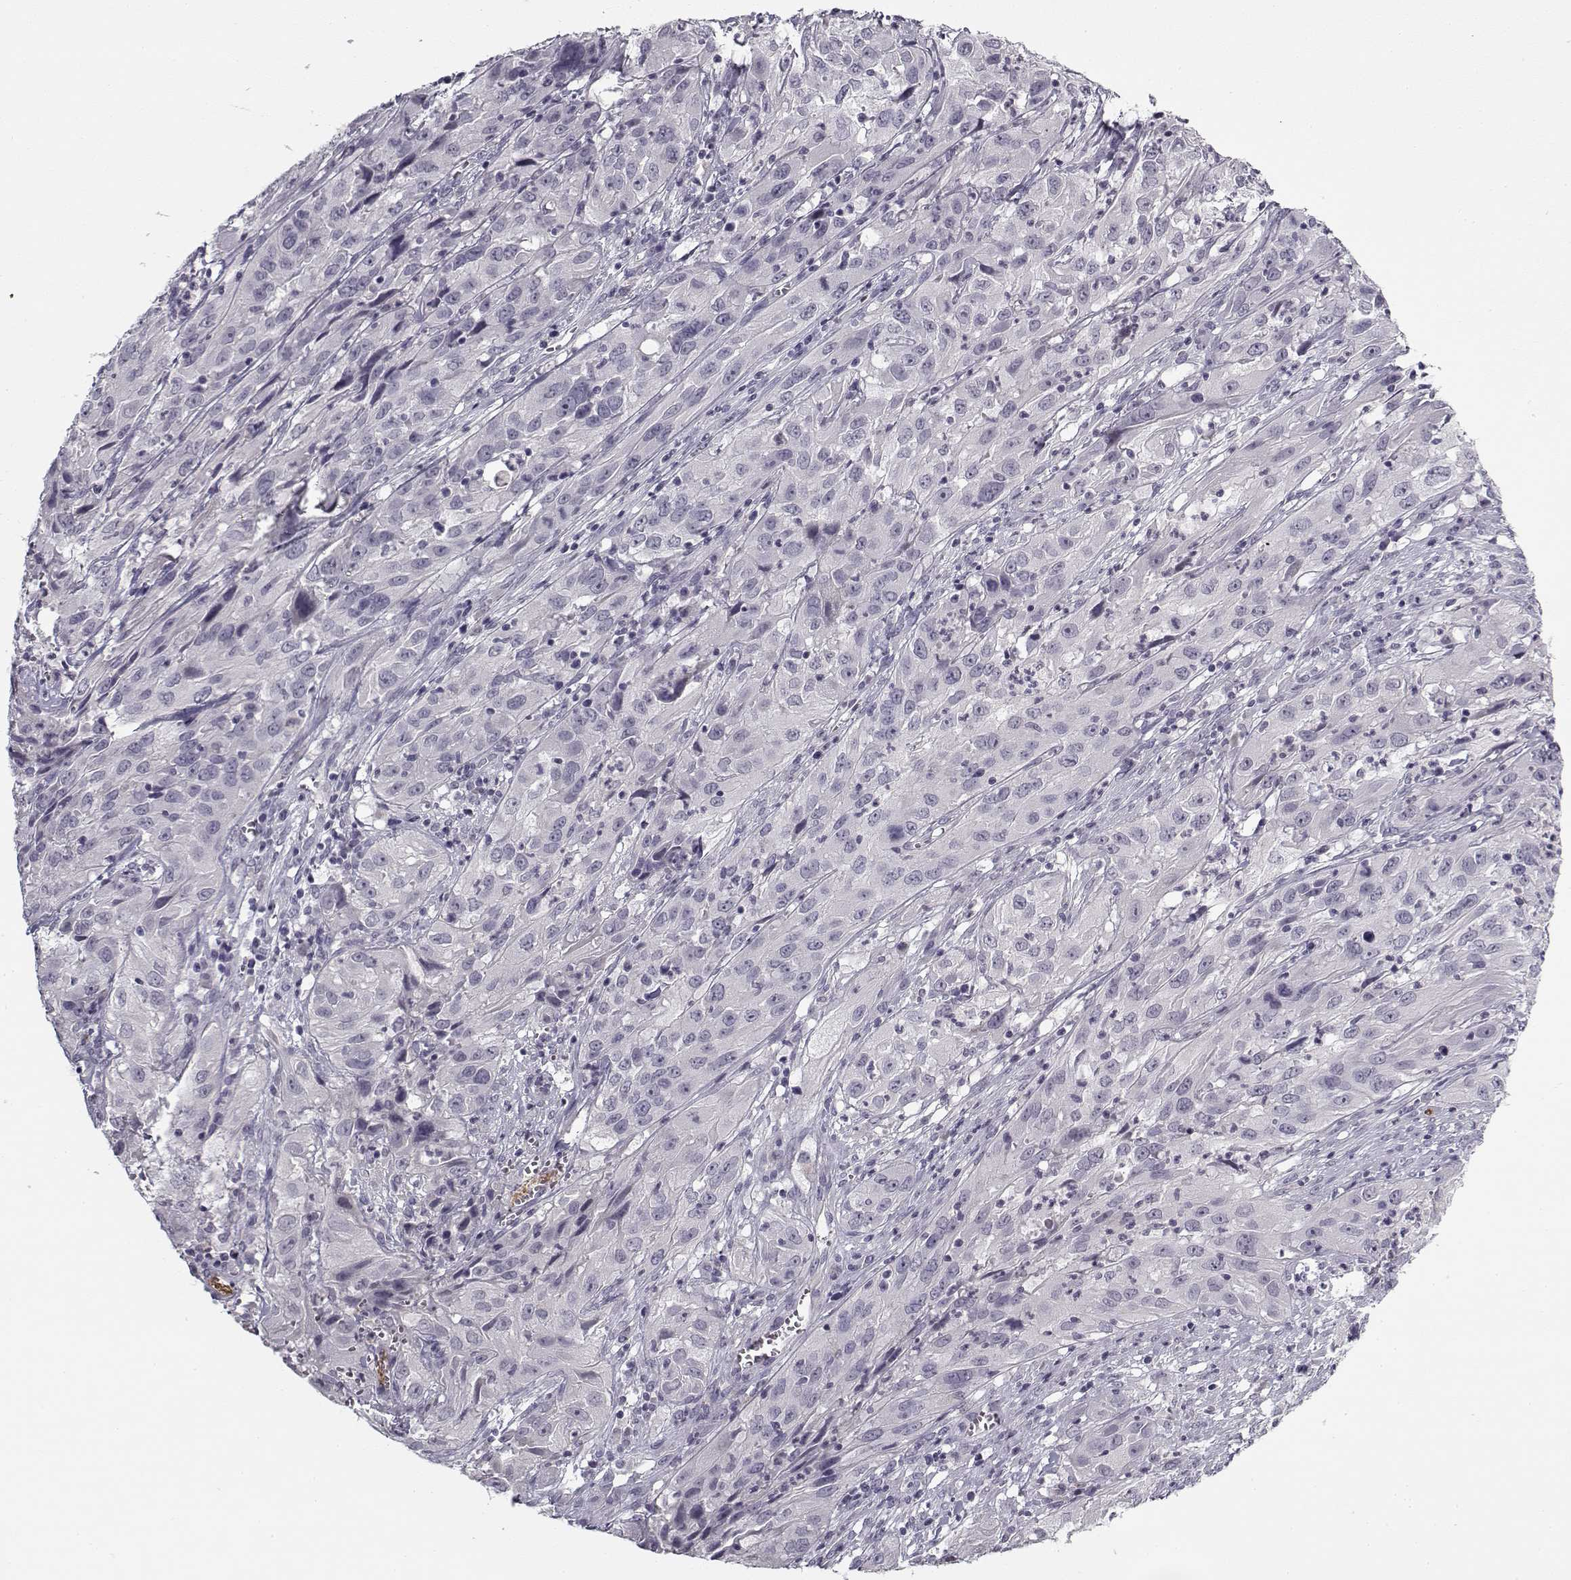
{"staining": {"intensity": "negative", "quantity": "none", "location": "none"}, "tissue": "cervical cancer", "cell_type": "Tumor cells", "image_type": "cancer", "snomed": [{"axis": "morphology", "description": "Squamous cell carcinoma, NOS"}, {"axis": "topography", "description": "Cervix"}], "caption": "Tumor cells are negative for brown protein staining in squamous cell carcinoma (cervical).", "gene": "SNCA", "patient": {"sex": "female", "age": 32}}